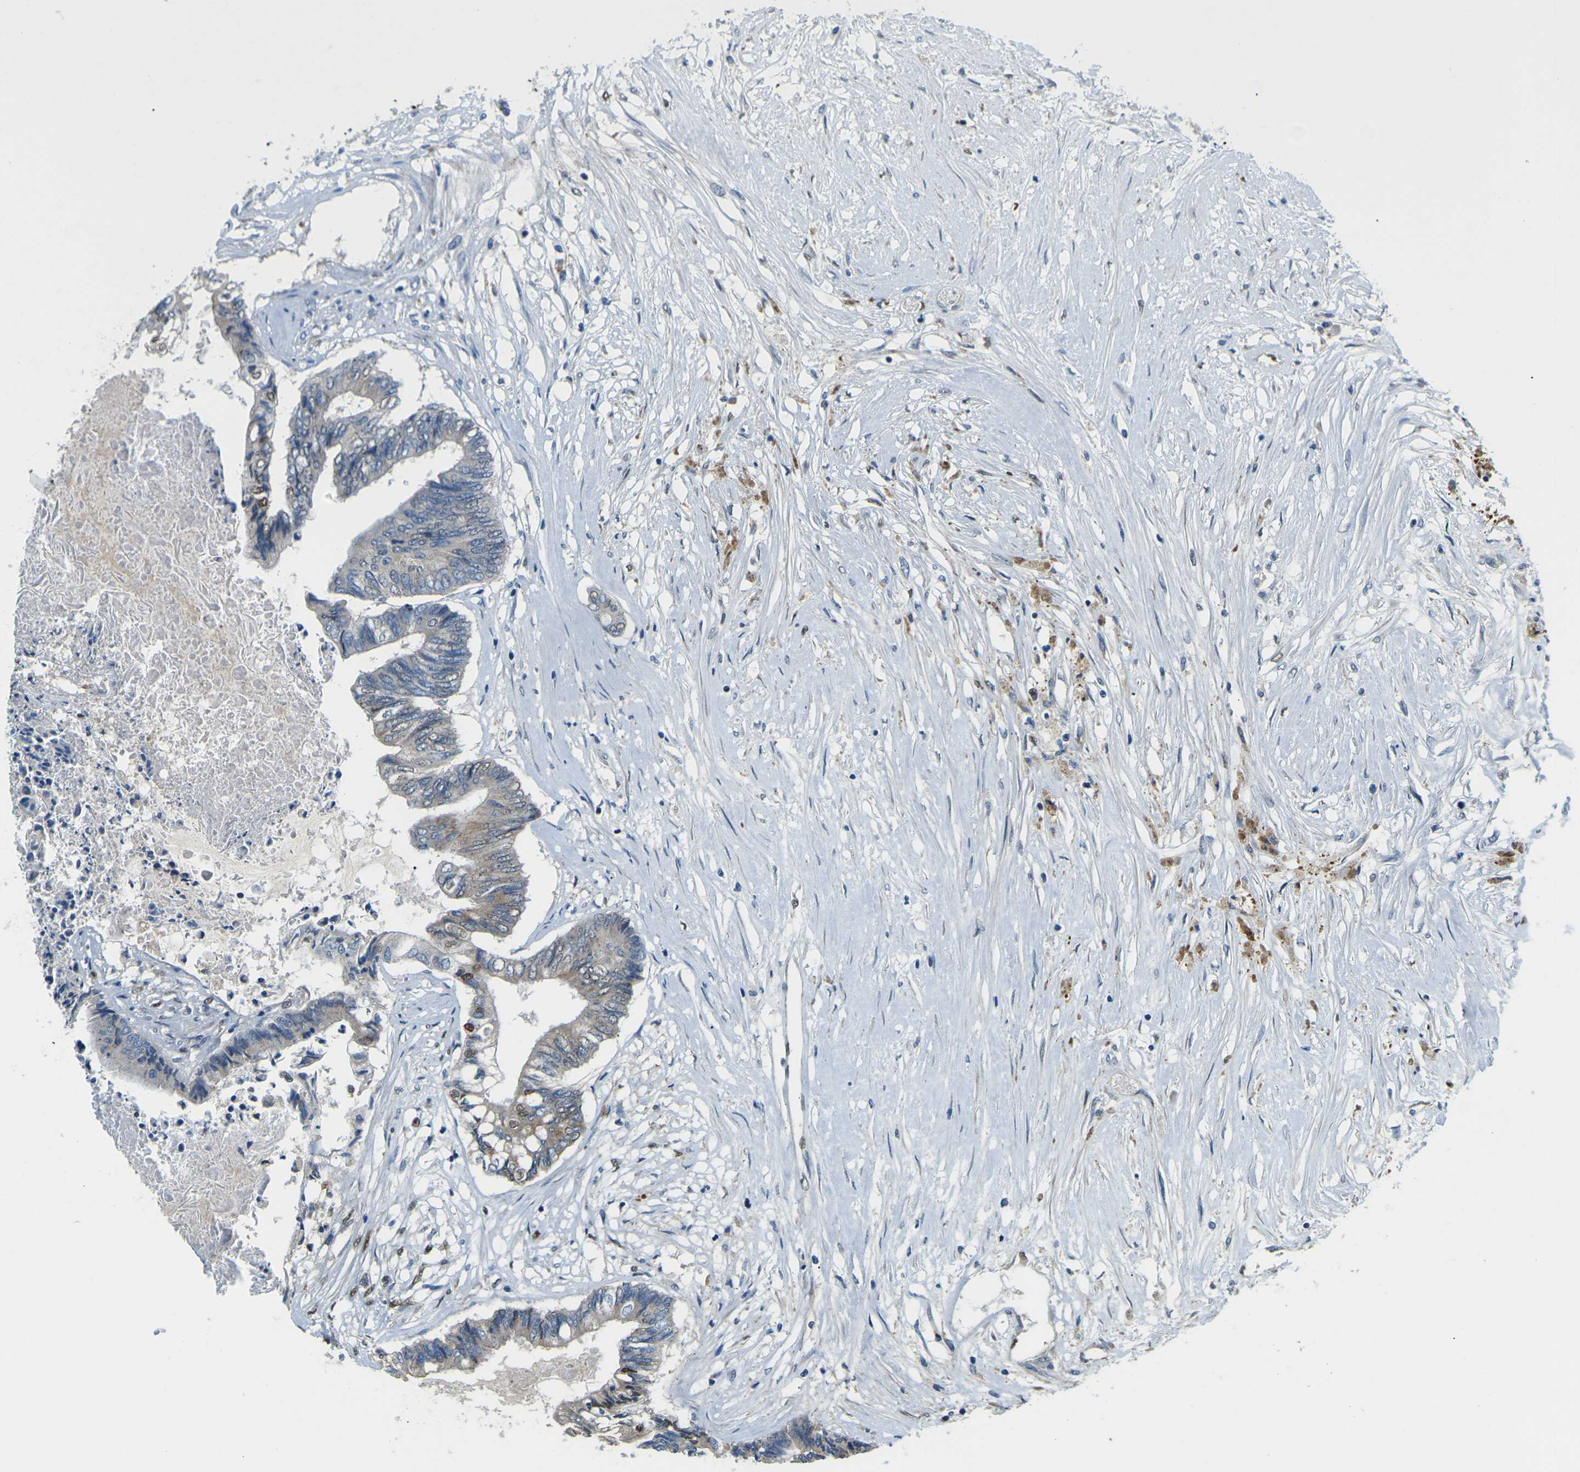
{"staining": {"intensity": "weak", "quantity": "25%-75%", "location": "cytoplasmic/membranous,nuclear"}, "tissue": "colorectal cancer", "cell_type": "Tumor cells", "image_type": "cancer", "snomed": [{"axis": "morphology", "description": "Adenocarcinoma, NOS"}, {"axis": "topography", "description": "Rectum"}], "caption": "Colorectal cancer (adenocarcinoma) stained for a protein reveals weak cytoplasmic/membranous and nuclear positivity in tumor cells.", "gene": "ERBB4", "patient": {"sex": "male", "age": 63}}